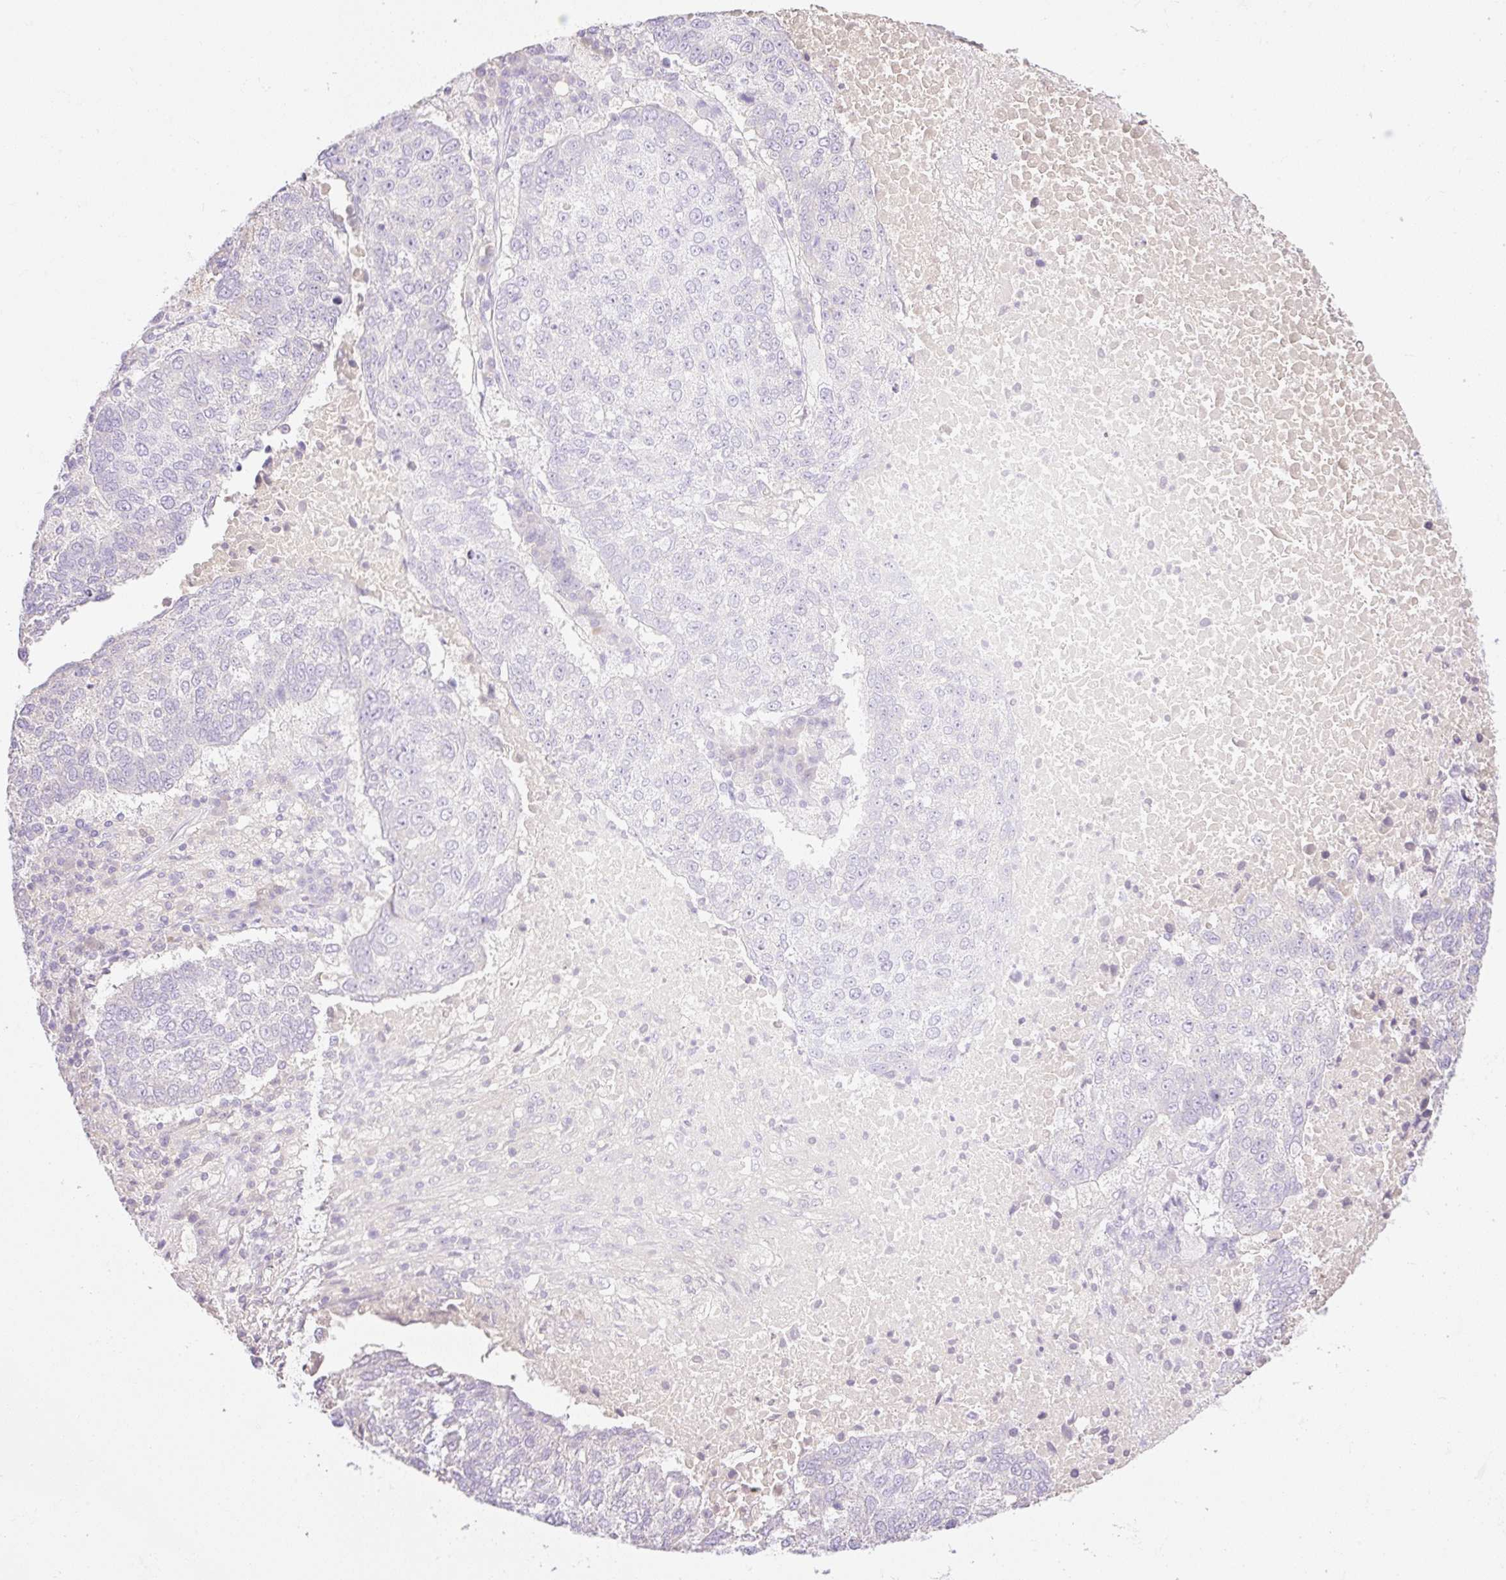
{"staining": {"intensity": "negative", "quantity": "none", "location": "none"}, "tissue": "lung cancer", "cell_type": "Tumor cells", "image_type": "cancer", "snomed": [{"axis": "morphology", "description": "Squamous cell carcinoma, NOS"}, {"axis": "topography", "description": "Lung"}], "caption": "Tumor cells are negative for brown protein staining in lung cancer (squamous cell carcinoma).", "gene": "PALM3", "patient": {"sex": "male", "age": 73}}